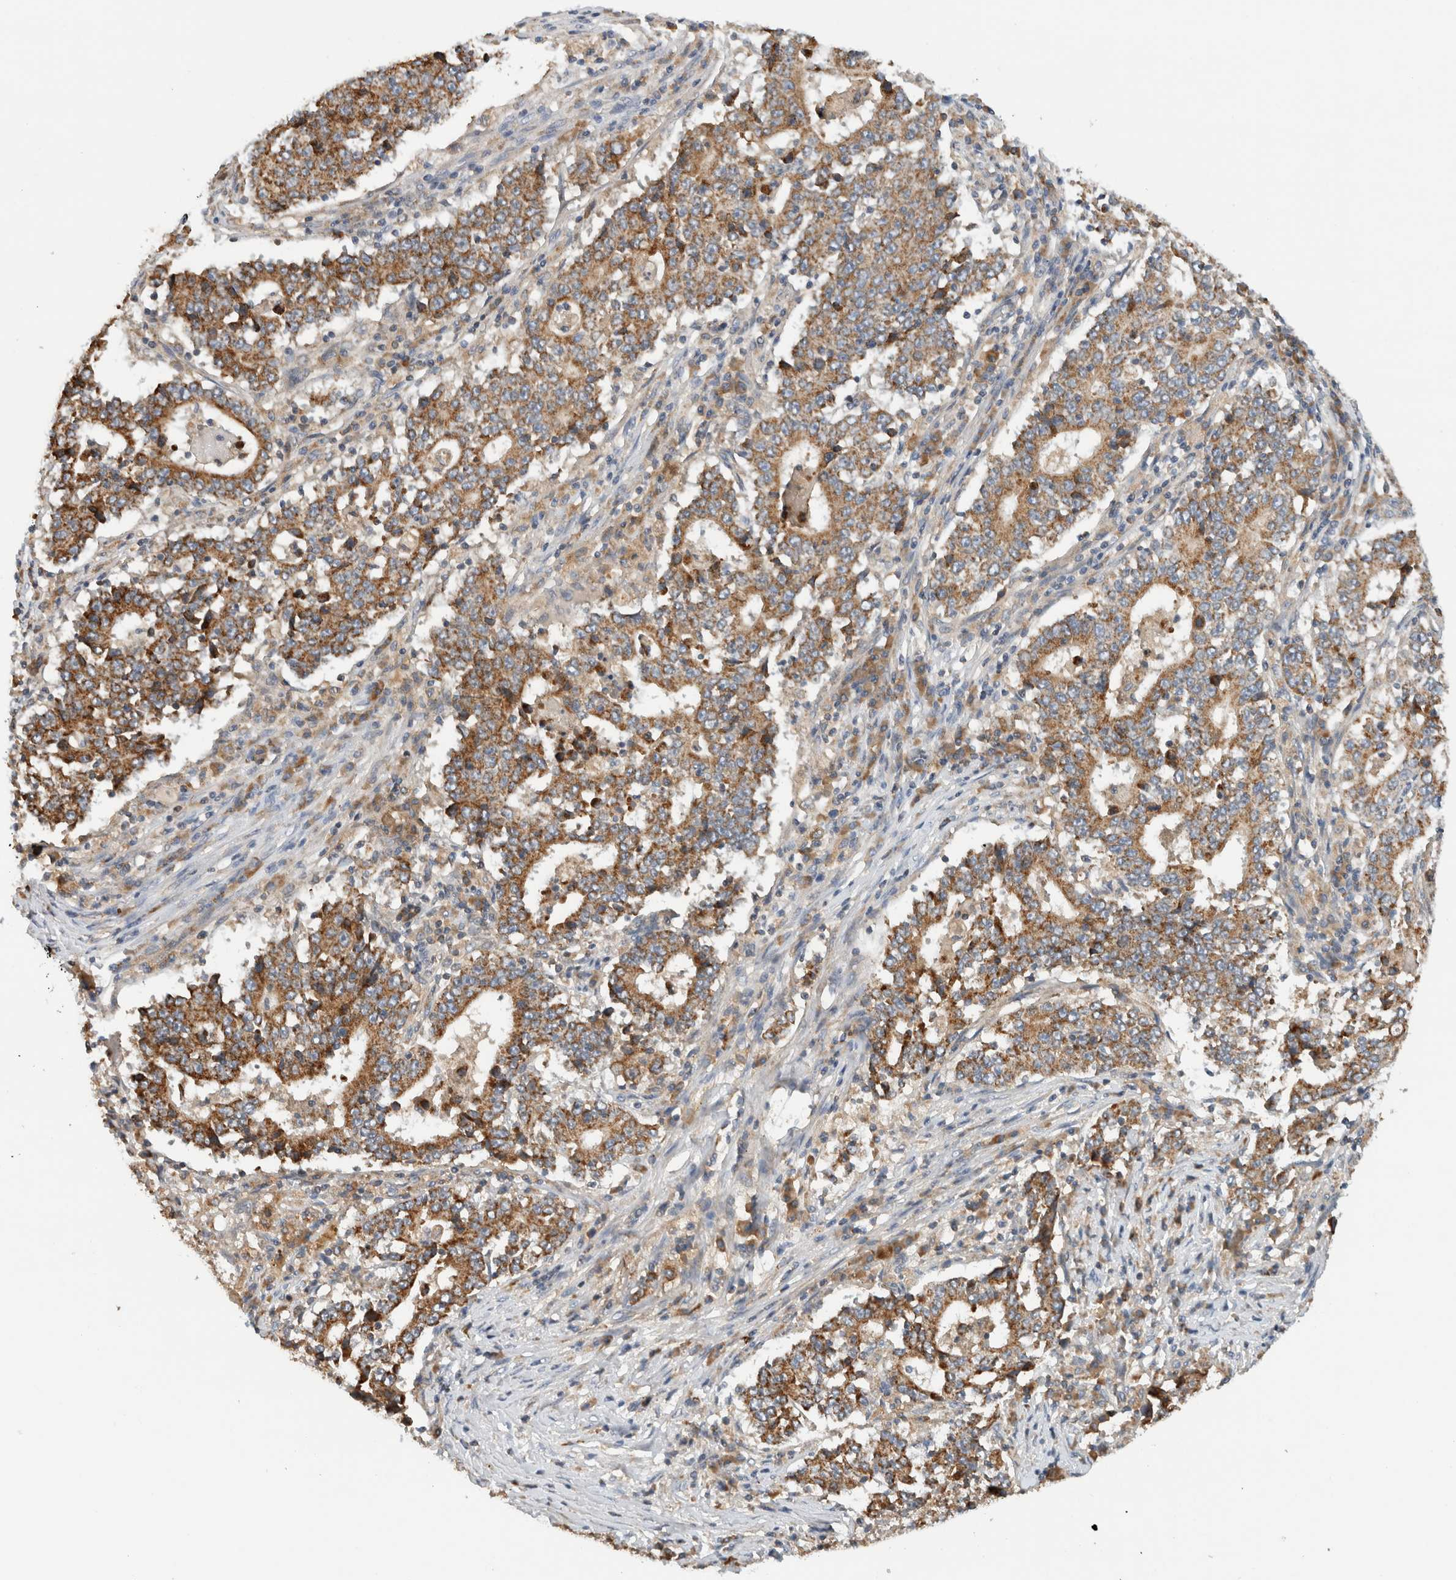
{"staining": {"intensity": "moderate", "quantity": ">75%", "location": "cytoplasmic/membranous"}, "tissue": "stomach cancer", "cell_type": "Tumor cells", "image_type": "cancer", "snomed": [{"axis": "morphology", "description": "Adenocarcinoma, NOS"}, {"axis": "topography", "description": "Stomach"}], "caption": "High-power microscopy captured an IHC micrograph of stomach adenocarcinoma, revealing moderate cytoplasmic/membranous staining in approximately >75% of tumor cells. (Stains: DAB in brown, nuclei in blue, Microscopy: brightfield microscopy at high magnification).", "gene": "AMPD1", "patient": {"sex": "male", "age": 59}}